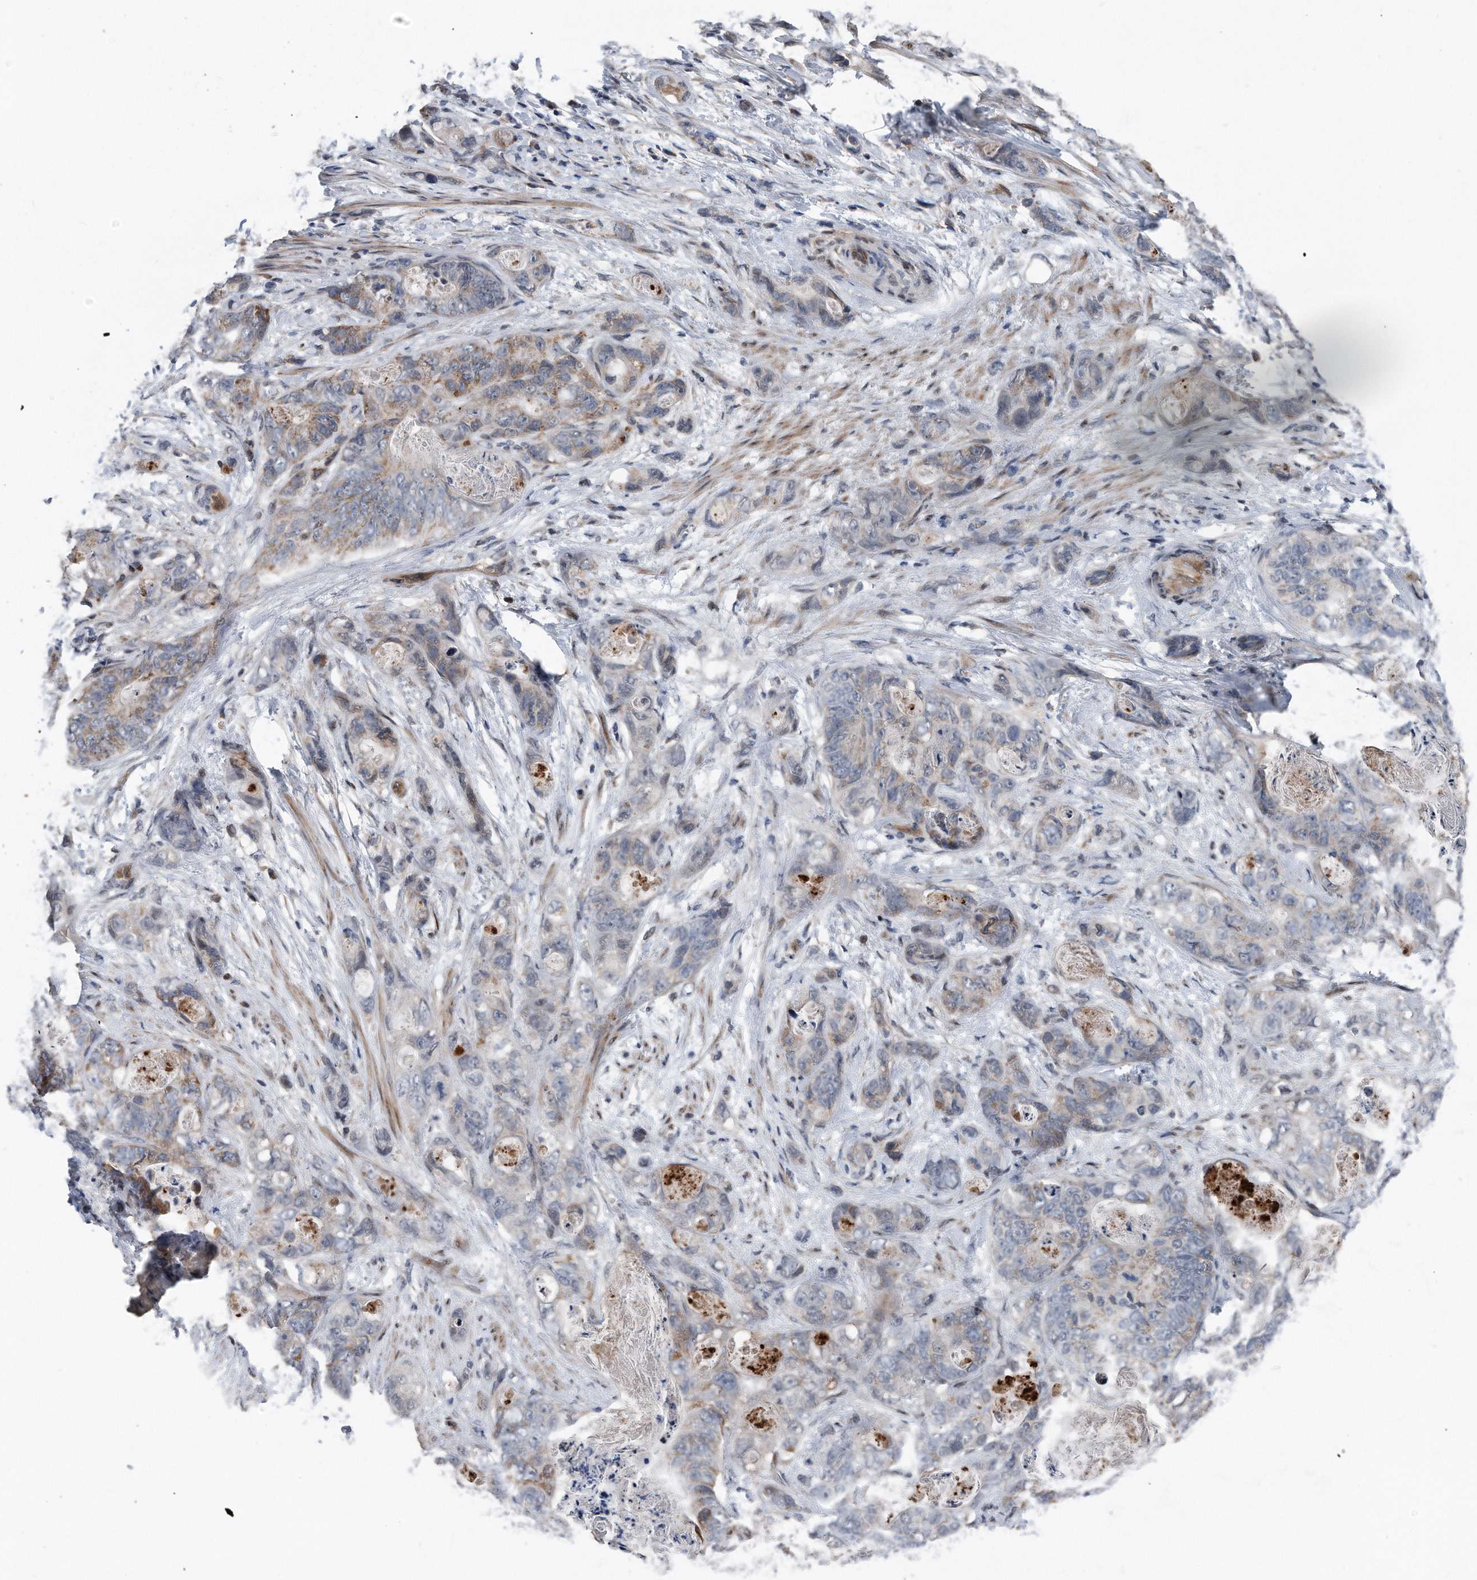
{"staining": {"intensity": "weak", "quantity": "25%-75%", "location": "cytoplasmic/membranous"}, "tissue": "stomach cancer", "cell_type": "Tumor cells", "image_type": "cancer", "snomed": [{"axis": "morphology", "description": "Normal tissue, NOS"}, {"axis": "morphology", "description": "Adenocarcinoma, NOS"}, {"axis": "topography", "description": "Stomach"}], "caption": "An image showing weak cytoplasmic/membranous staining in about 25%-75% of tumor cells in adenocarcinoma (stomach), as visualized by brown immunohistochemical staining.", "gene": "DST", "patient": {"sex": "female", "age": 89}}